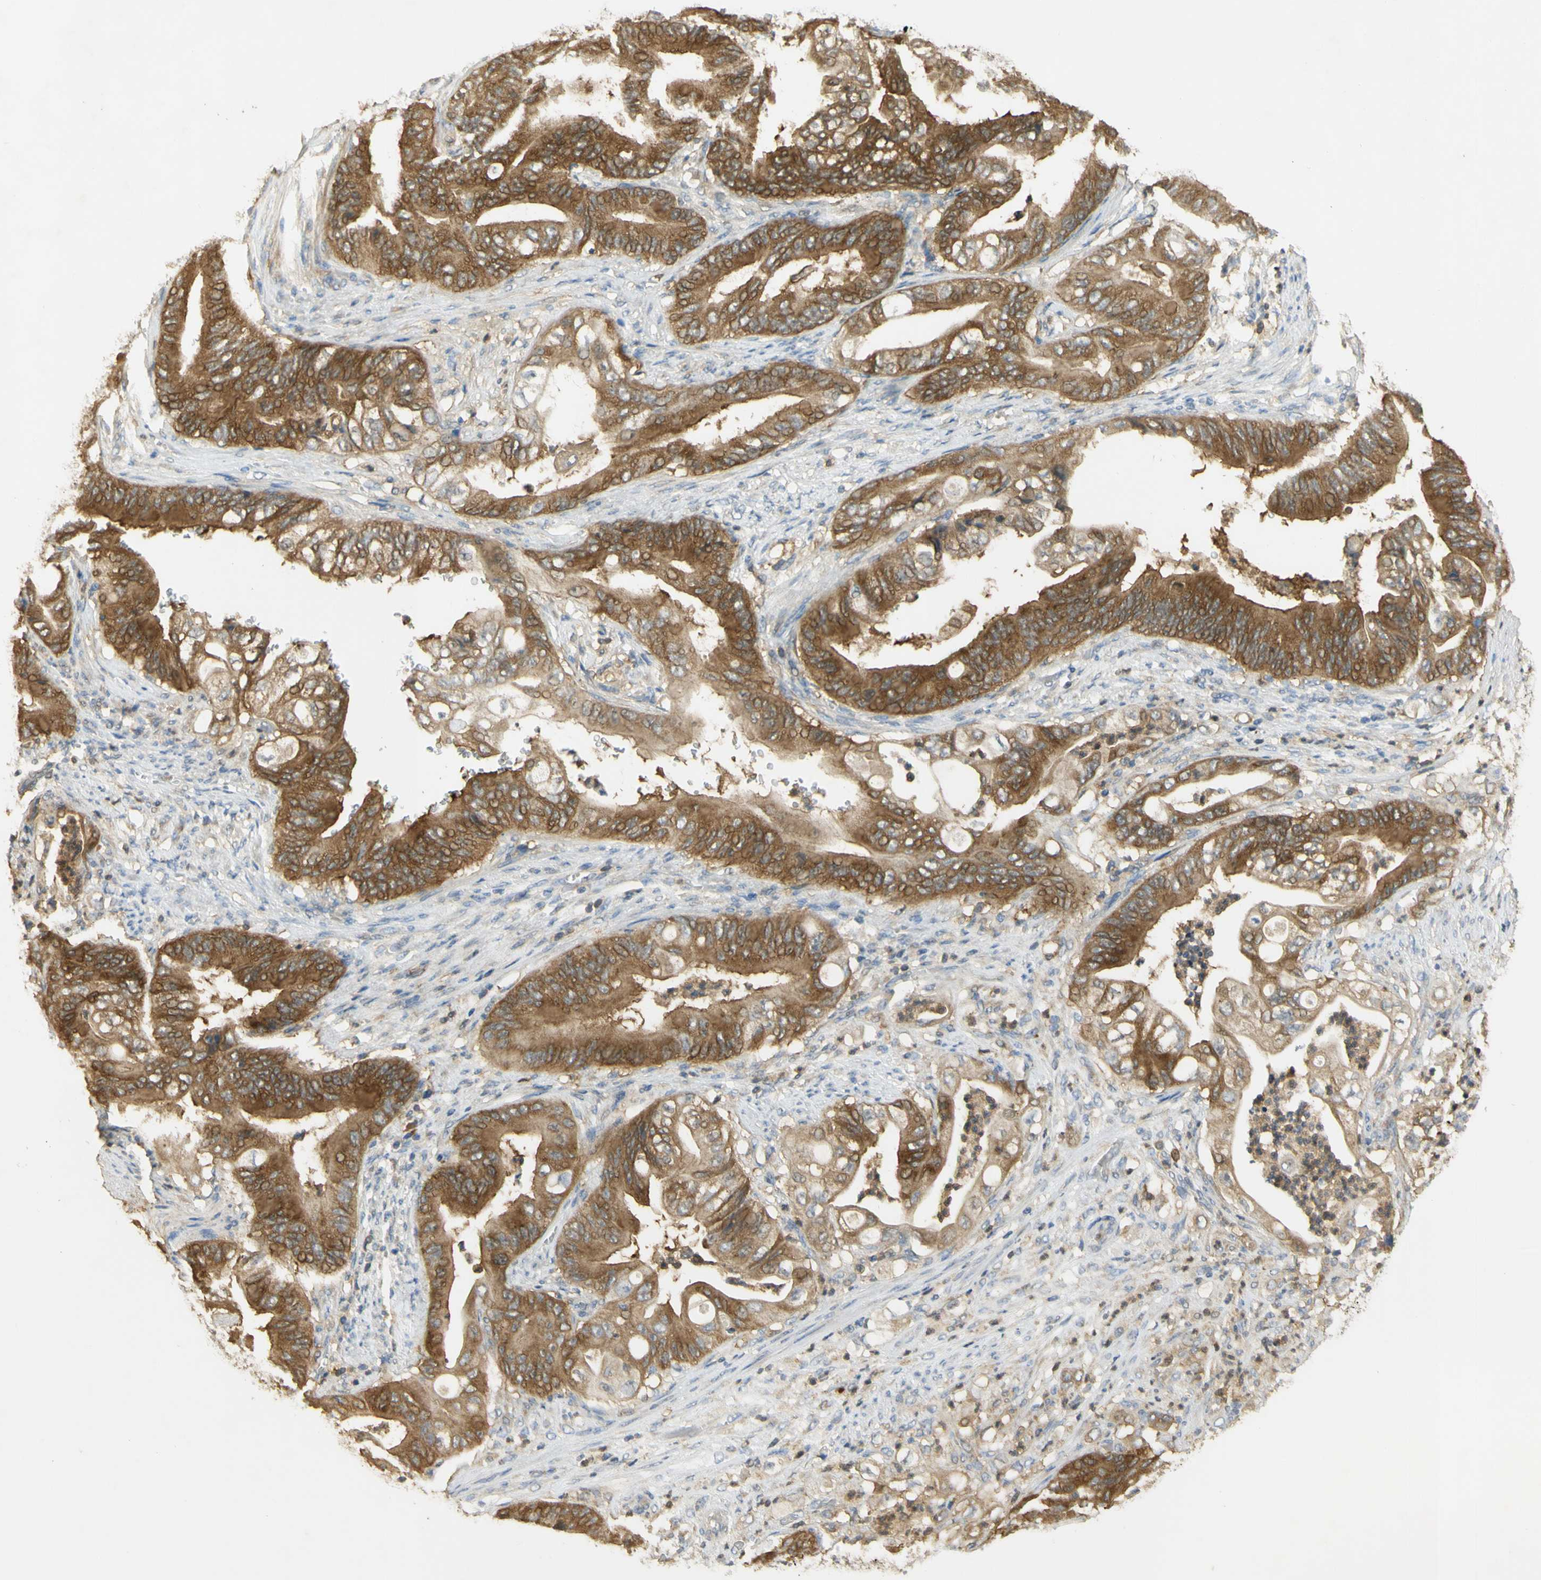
{"staining": {"intensity": "moderate", "quantity": ">75%", "location": "cytoplasmic/membranous,nuclear"}, "tissue": "stomach cancer", "cell_type": "Tumor cells", "image_type": "cancer", "snomed": [{"axis": "morphology", "description": "Adenocarcinoma, NOS"}, {"axis": "topography", "description": "Stomach"}], "caption": "An image showing moderate cytoplasmic/membranous and nuclear expression in approximately >75% of tumor cells in stomach adenocarcinoma, as visualized by brown immunohistochemical staining.", "gene": "PAK1", "patient": {"sex": "female", "age": 73}}